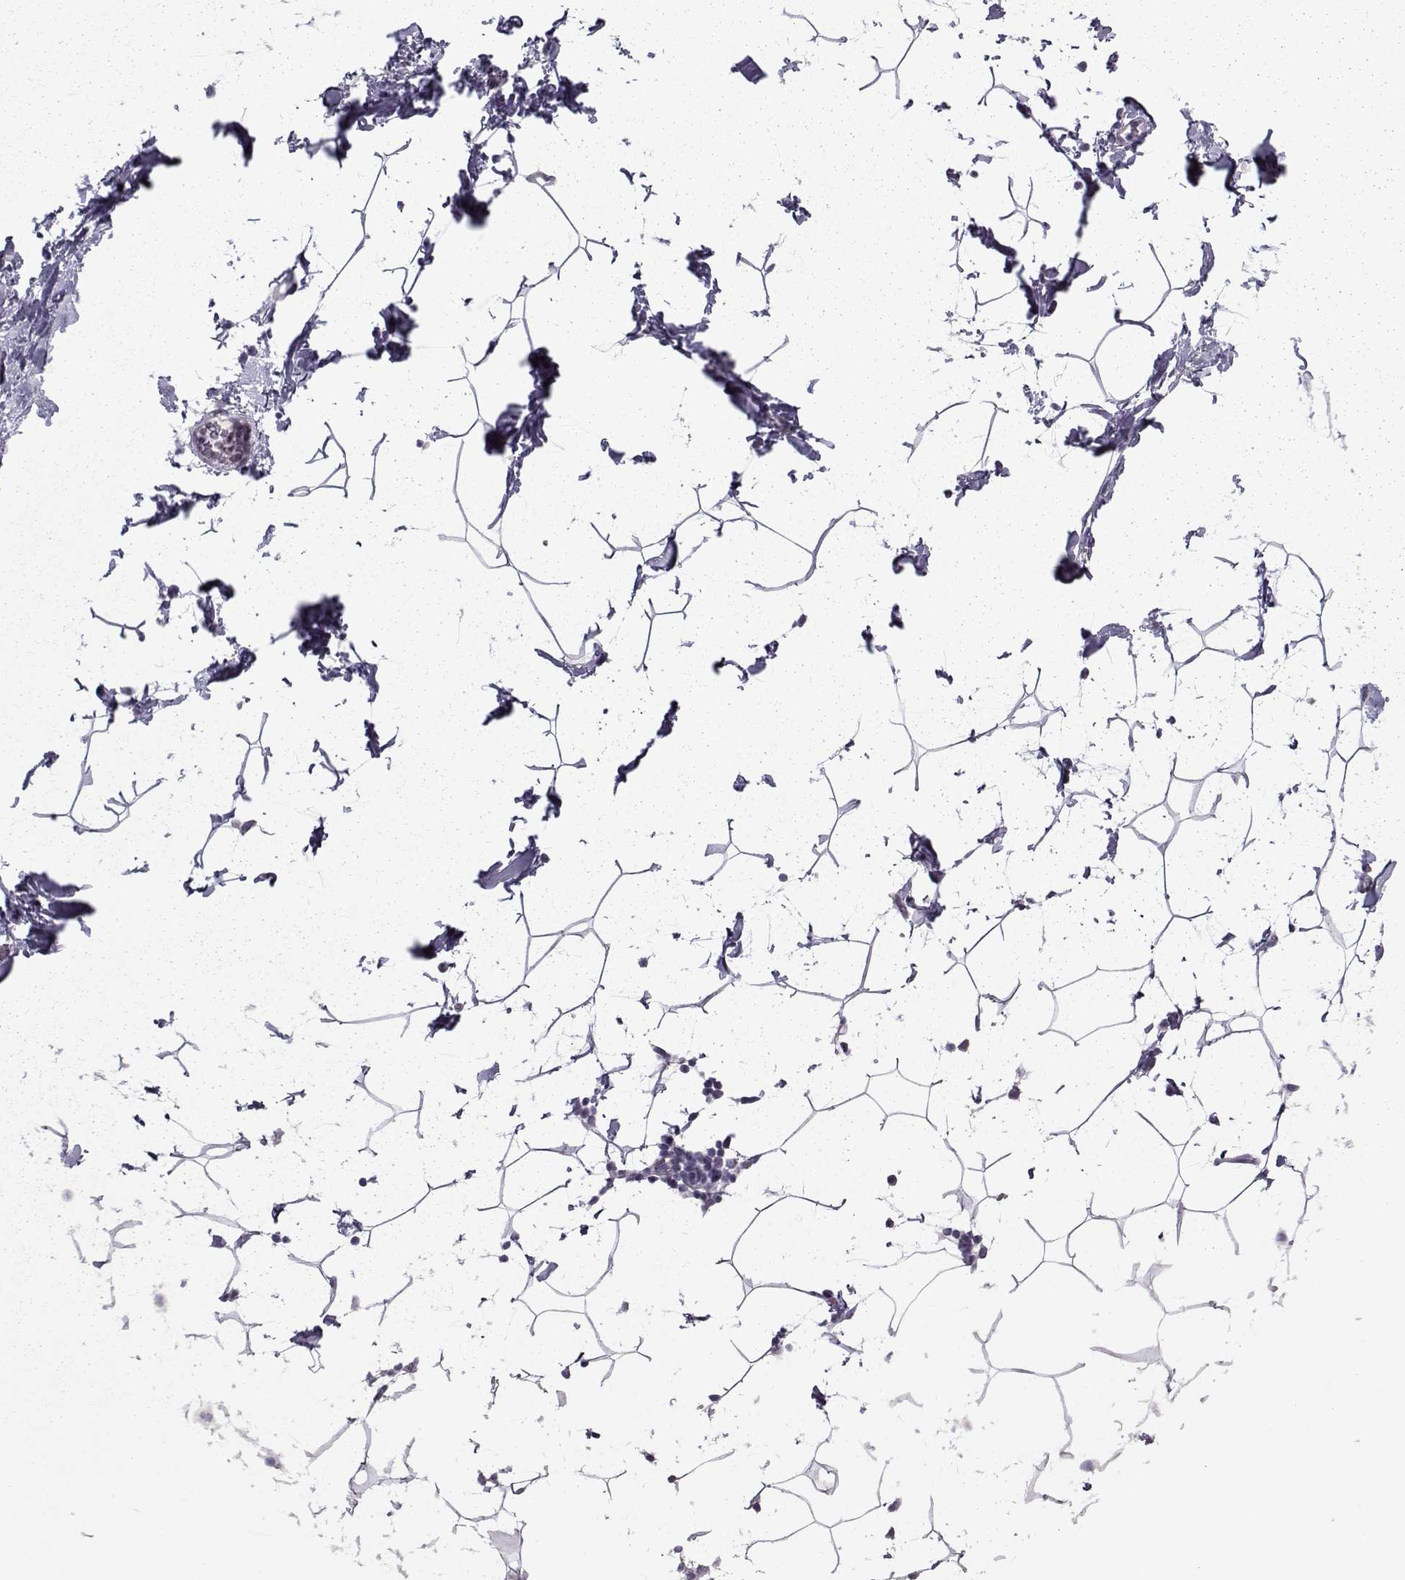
{"staining": {"intensity": "negative", "quantity": "none", "location": "none"}, "tissue": "breast", "cell_type": "Adipocytes", "image_type": "normal", "snomed": [{"axis": "morphology", "description": "Normal tissue, NOS"}, {"axis": "topography", "description": "Breast"}], "caption": "Immunohistochemical staining of normal breast demonstrates no significant staining in adipocytes.", "gene": "ASRGL1", "patient": {"sex": "female", "age": 32}}